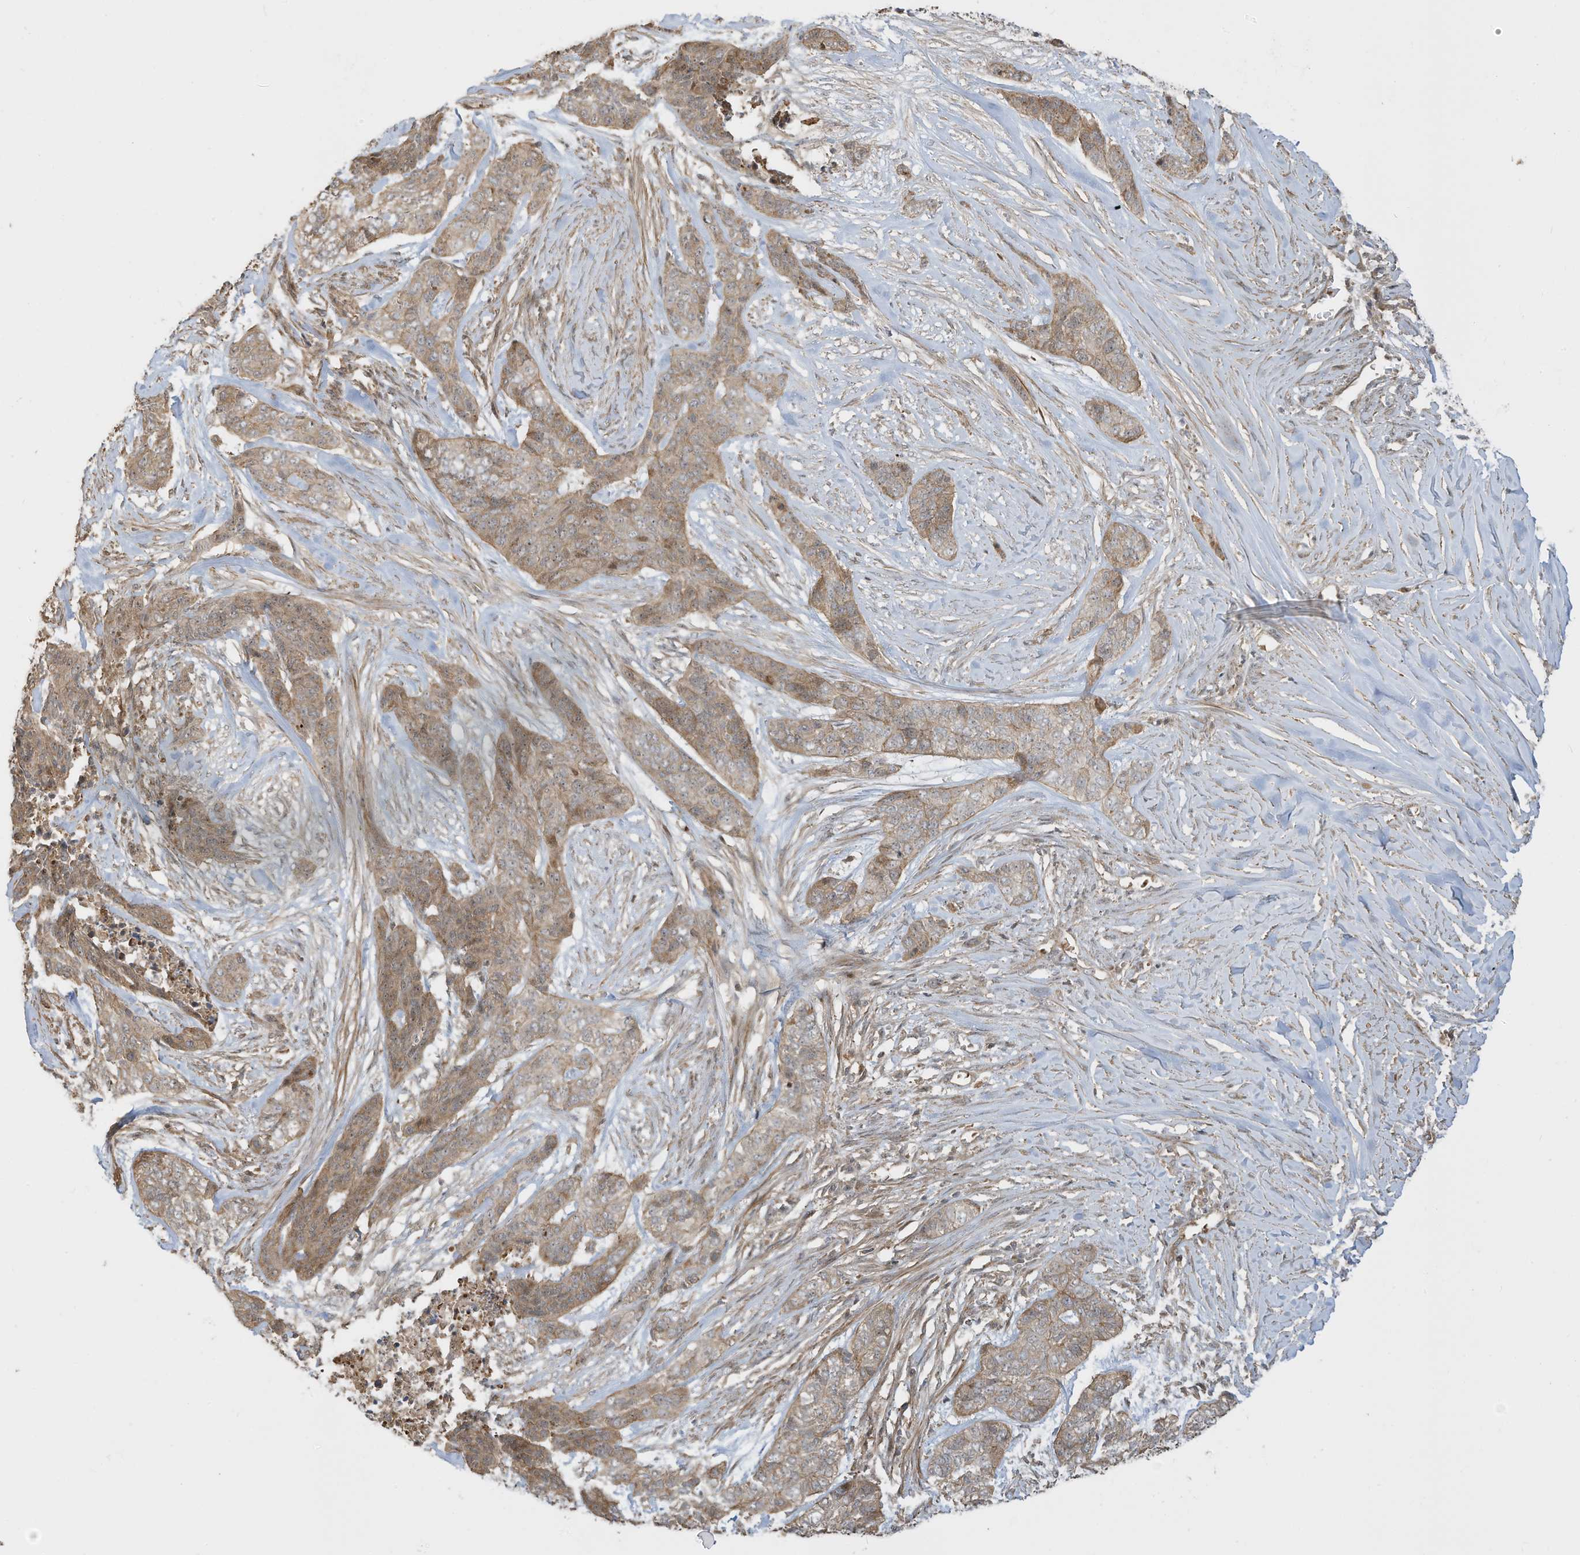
{"staining": {"intensity": "moderate", "quantity": ">75%", "location": "cytoplasmic/membranous"}, "tissue": "skin cancer", "cell_type": "Tumor cells", "image_type": "cancer", "snomed": [{"axis": "morphology", "description": "Basal cell carcinoma"}, {"axis": "topography", "description": "Skin"}], "caption": "High-power microscopy captured an immunohistochemistry micrograph of skin cancer, revealing moderate cytoplasmic/membranous staining in about >75% of tumor cells.", "gene": "ENTR1", "patient": {"sex": "female", "age": 64}}